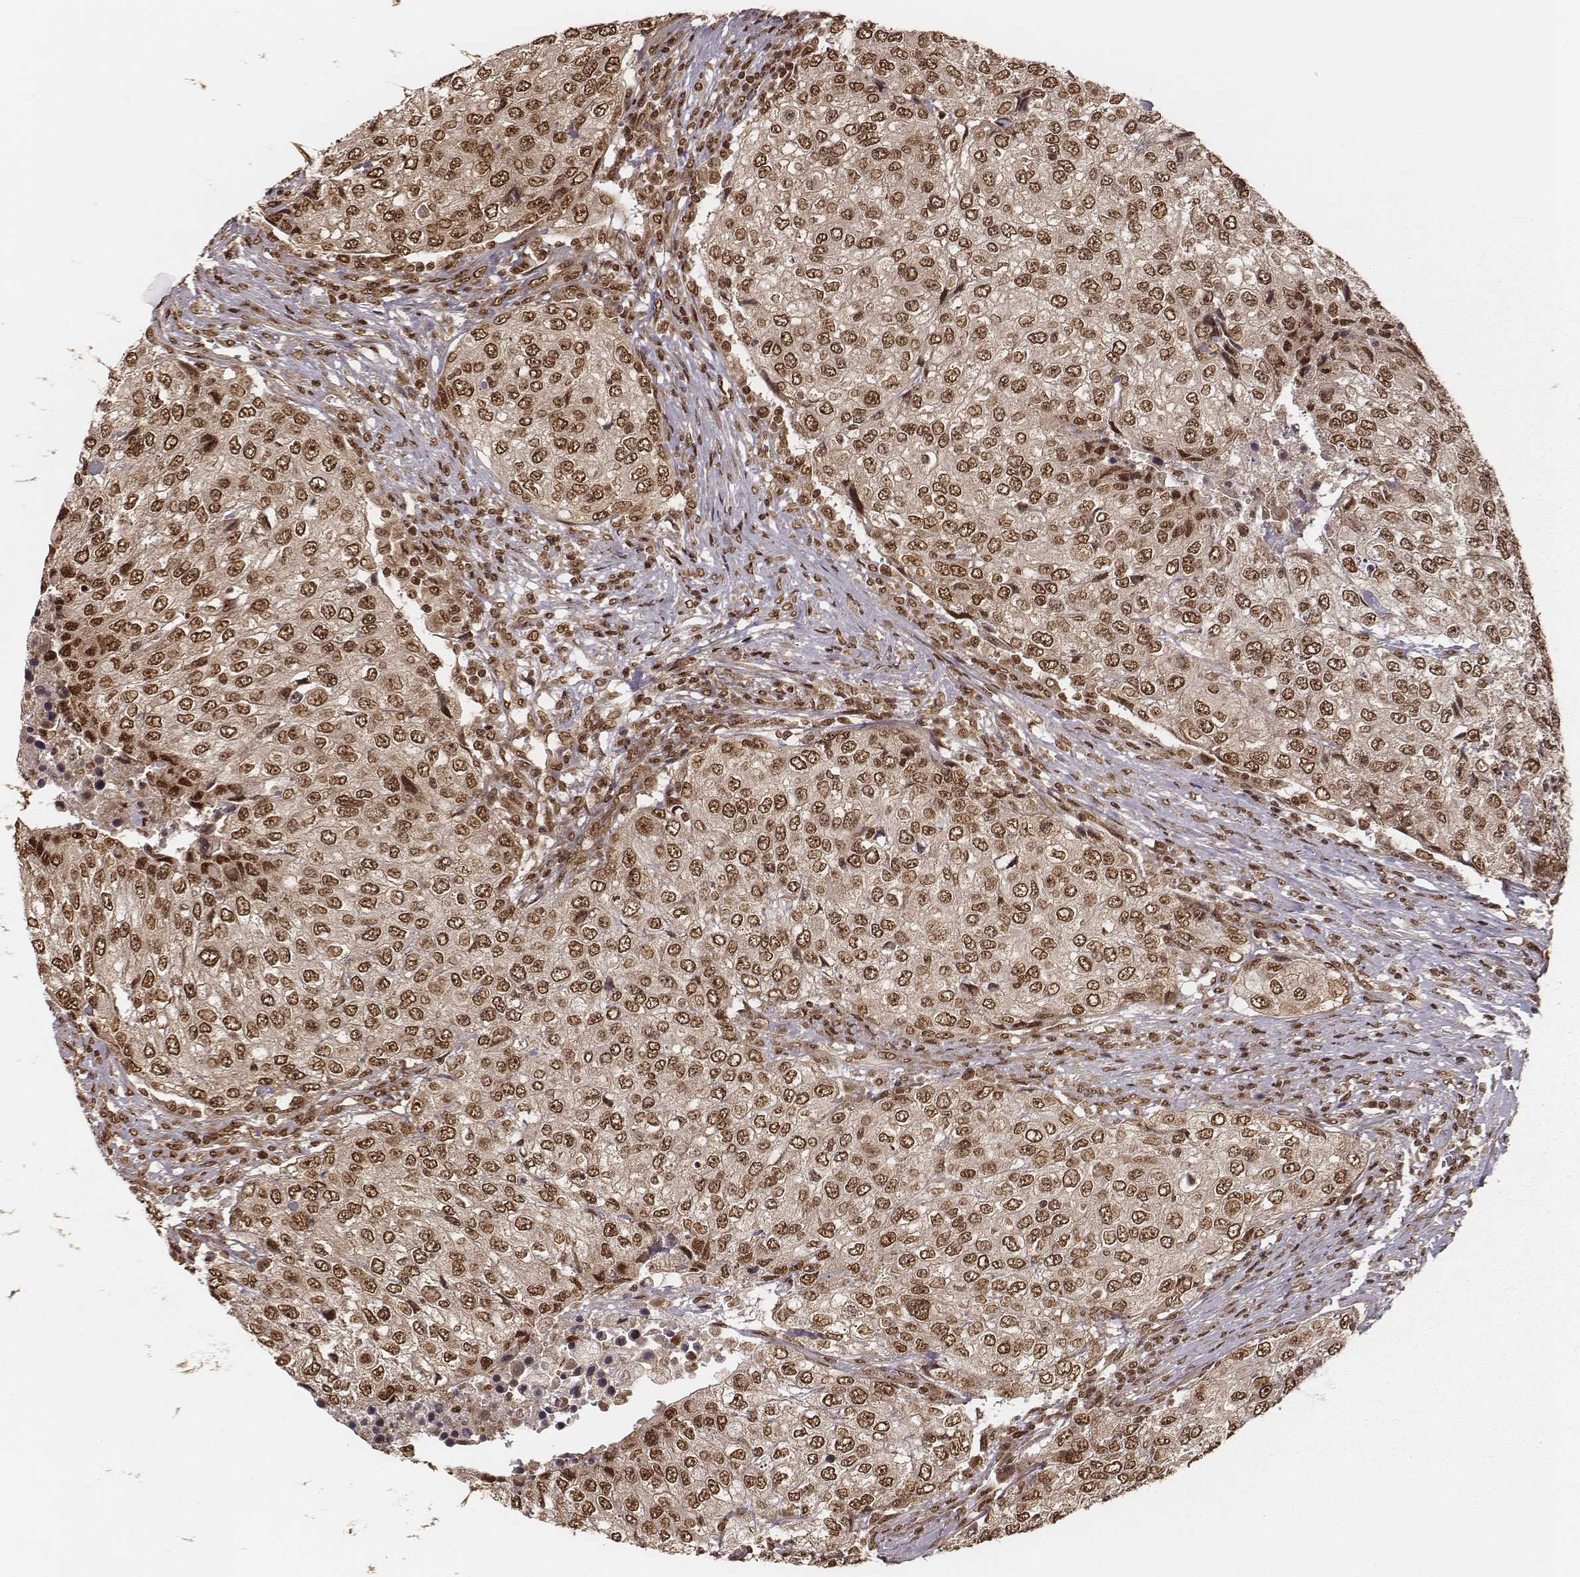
{"staining": {"intensity": "moderate", "quantity": ">75%", "location": "nuclear"}, "tissue": "urothelial cancer", "cell_type": "Tumor cells", "image_type": "cancer", "snomed": [{"axis": "morphology", "description": "Urothelial carcinoma, High grade"}, {"axis": "topography", "description": "Urinary bladder"}], "caption": "The immunohistochemical stain highlights moderate nuclear expression in tumor cells of urothelial cancer tissue.", "gene": "NFX1", "patient": {"sex": "female", "age": 78}}